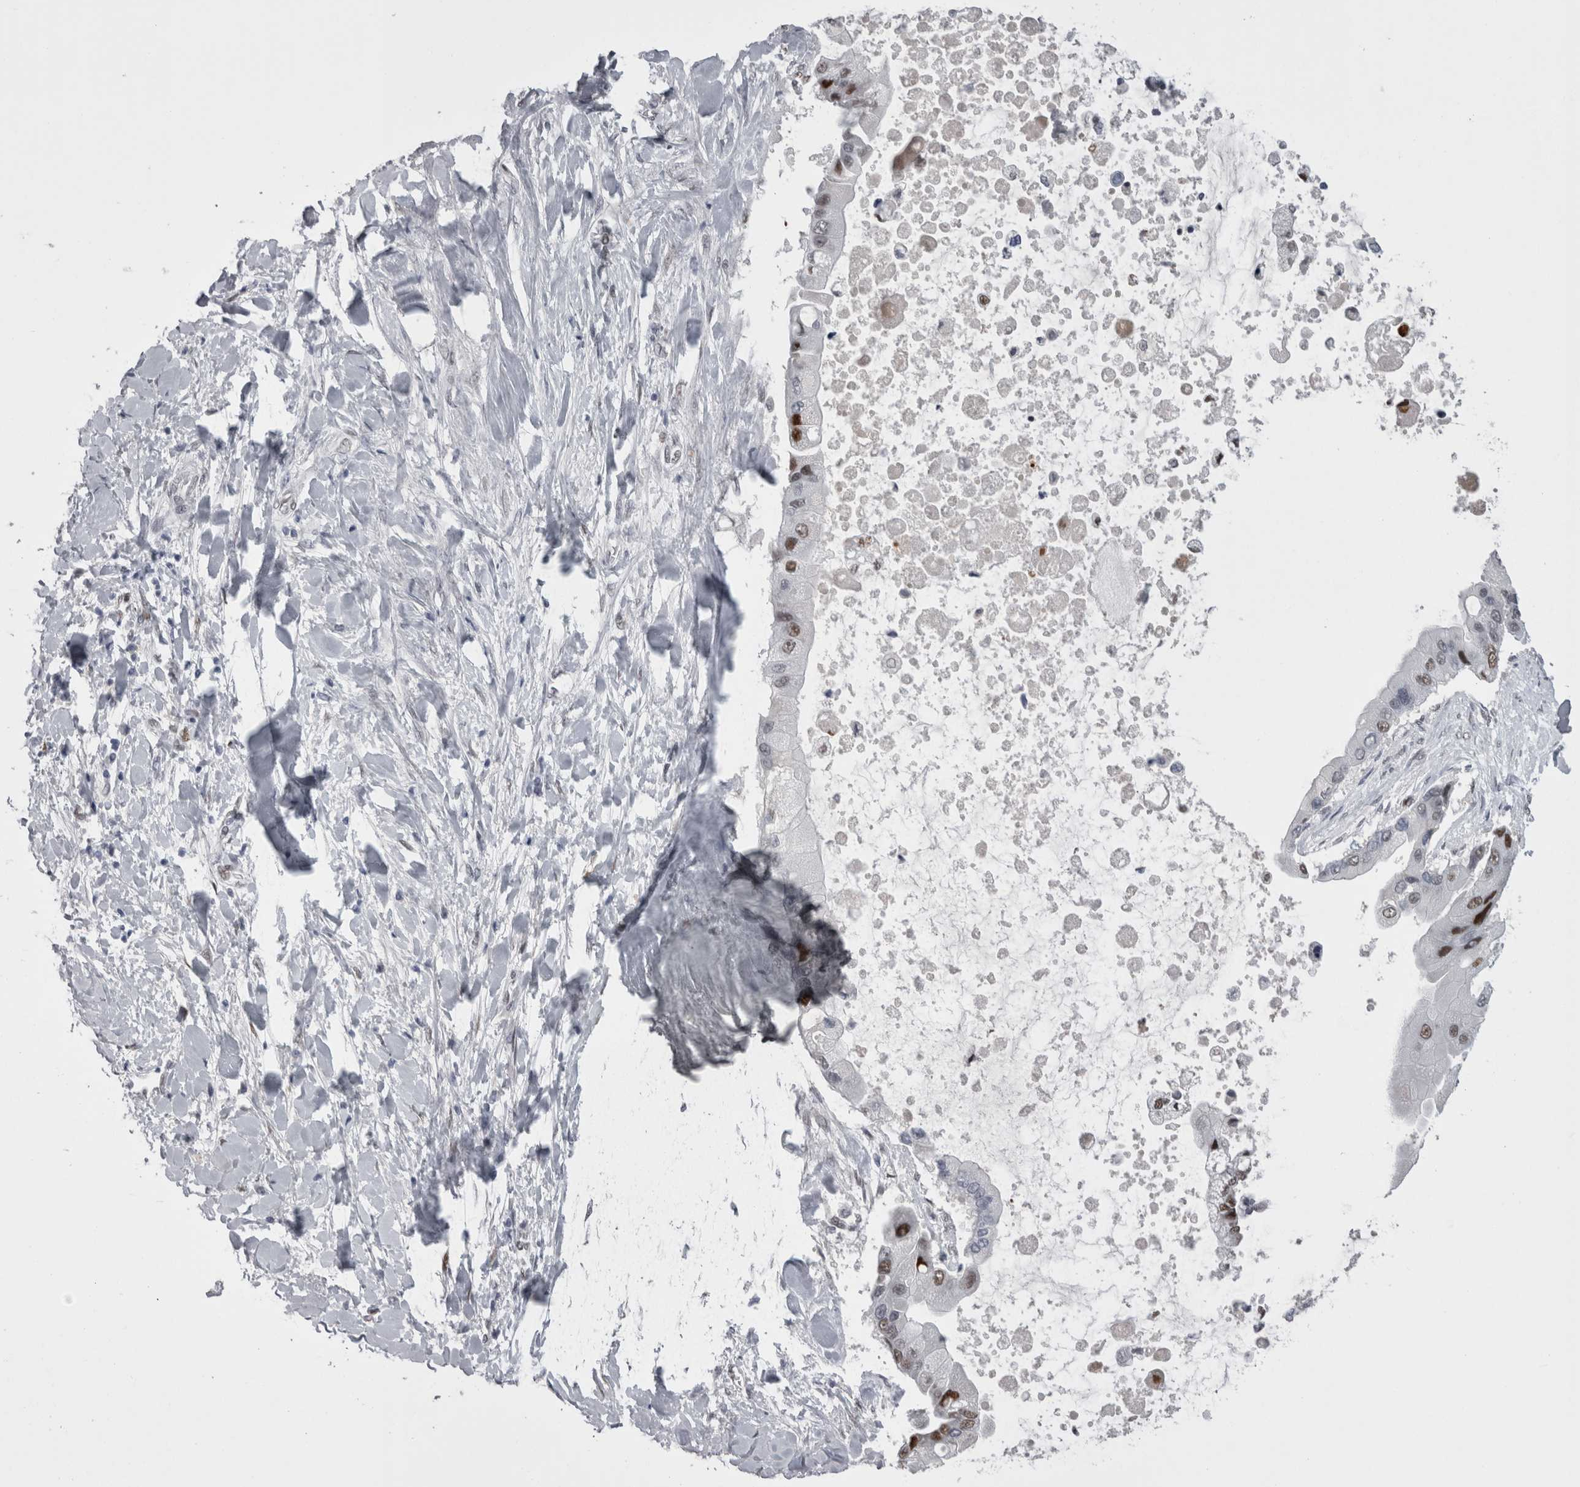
{"staining": {"intensity": "moderate", "quantity": "<25%", "location": "nuclear"}, "tissue": "liver cancer", "cell_type": "Tumor cells", "image_type": "cancer", "snomed": [{"axis": "morphology", "description": "Cholangiocarcinoma"}, {"axis": "topography", "description": "Liver"}], "caption": "Brown immunohistochemical staining in cholangiocarcinoma (liver) demonstrates moderate nuclear positivity in about <25% of tumor cells.", "gene": "C1orf54", "patient": {"sex": "male", "age": 50}}